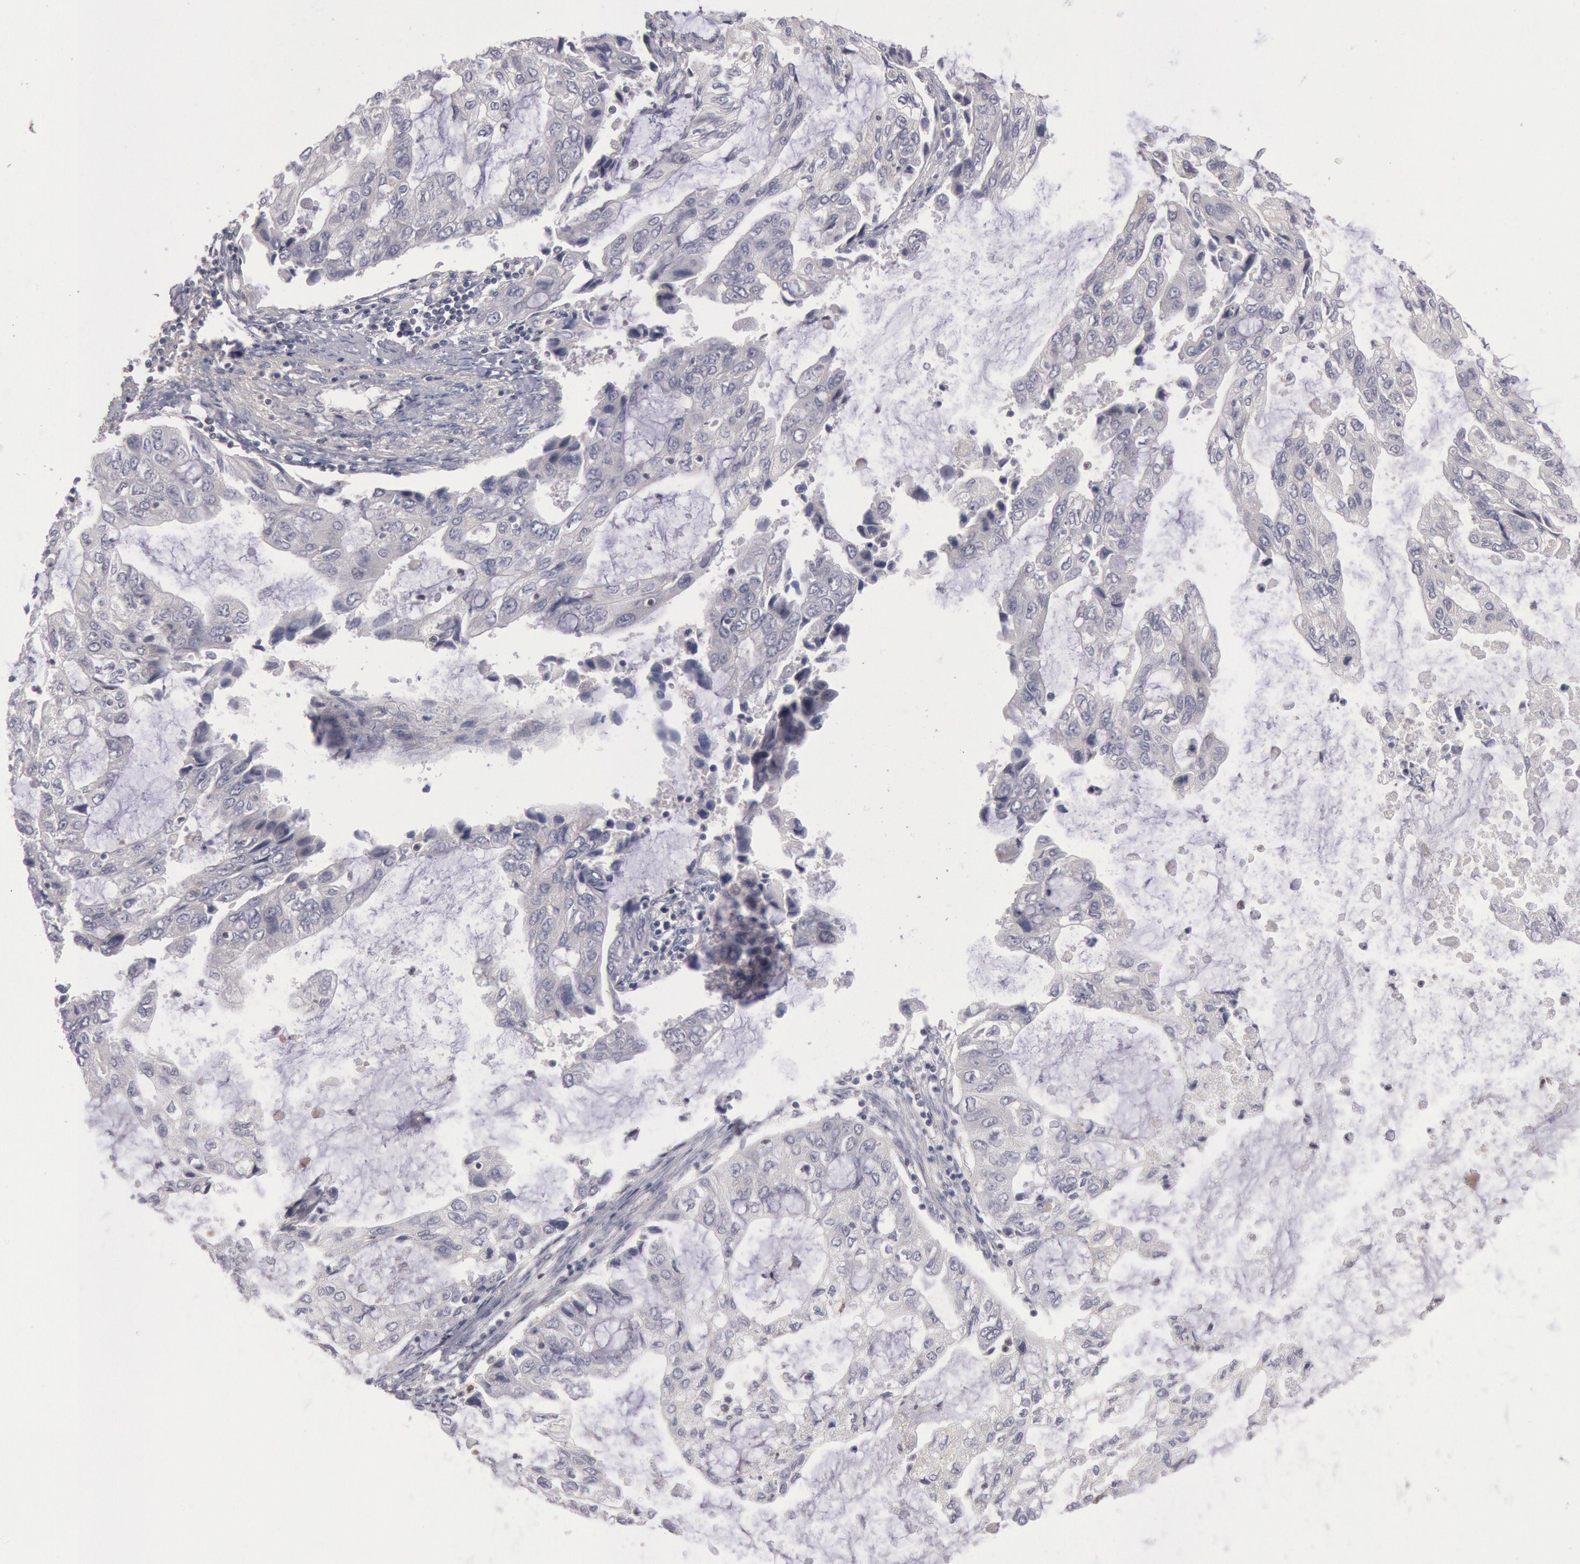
{"staining": {"intensity": "negative", "quantity": "none", "location": "none"}, "tissue": "stomach cancer", "cell_type": "Tumor cells", "image_type": "cancer", "snomed": [{"axis": "morphology", "description": "Adenocarcinoma, NOS"}, {"axis": "topography", "description": "Stomach, upper"}], "caption": "DAB (3,3'-diaminobenzidine) immunohistochemical staining of stomach cancer (adenocarcinoma) reveals no significant expression in tumor cells.", "gene": "PIK3R1", "patient": {"sex": "female", "age": 52}}